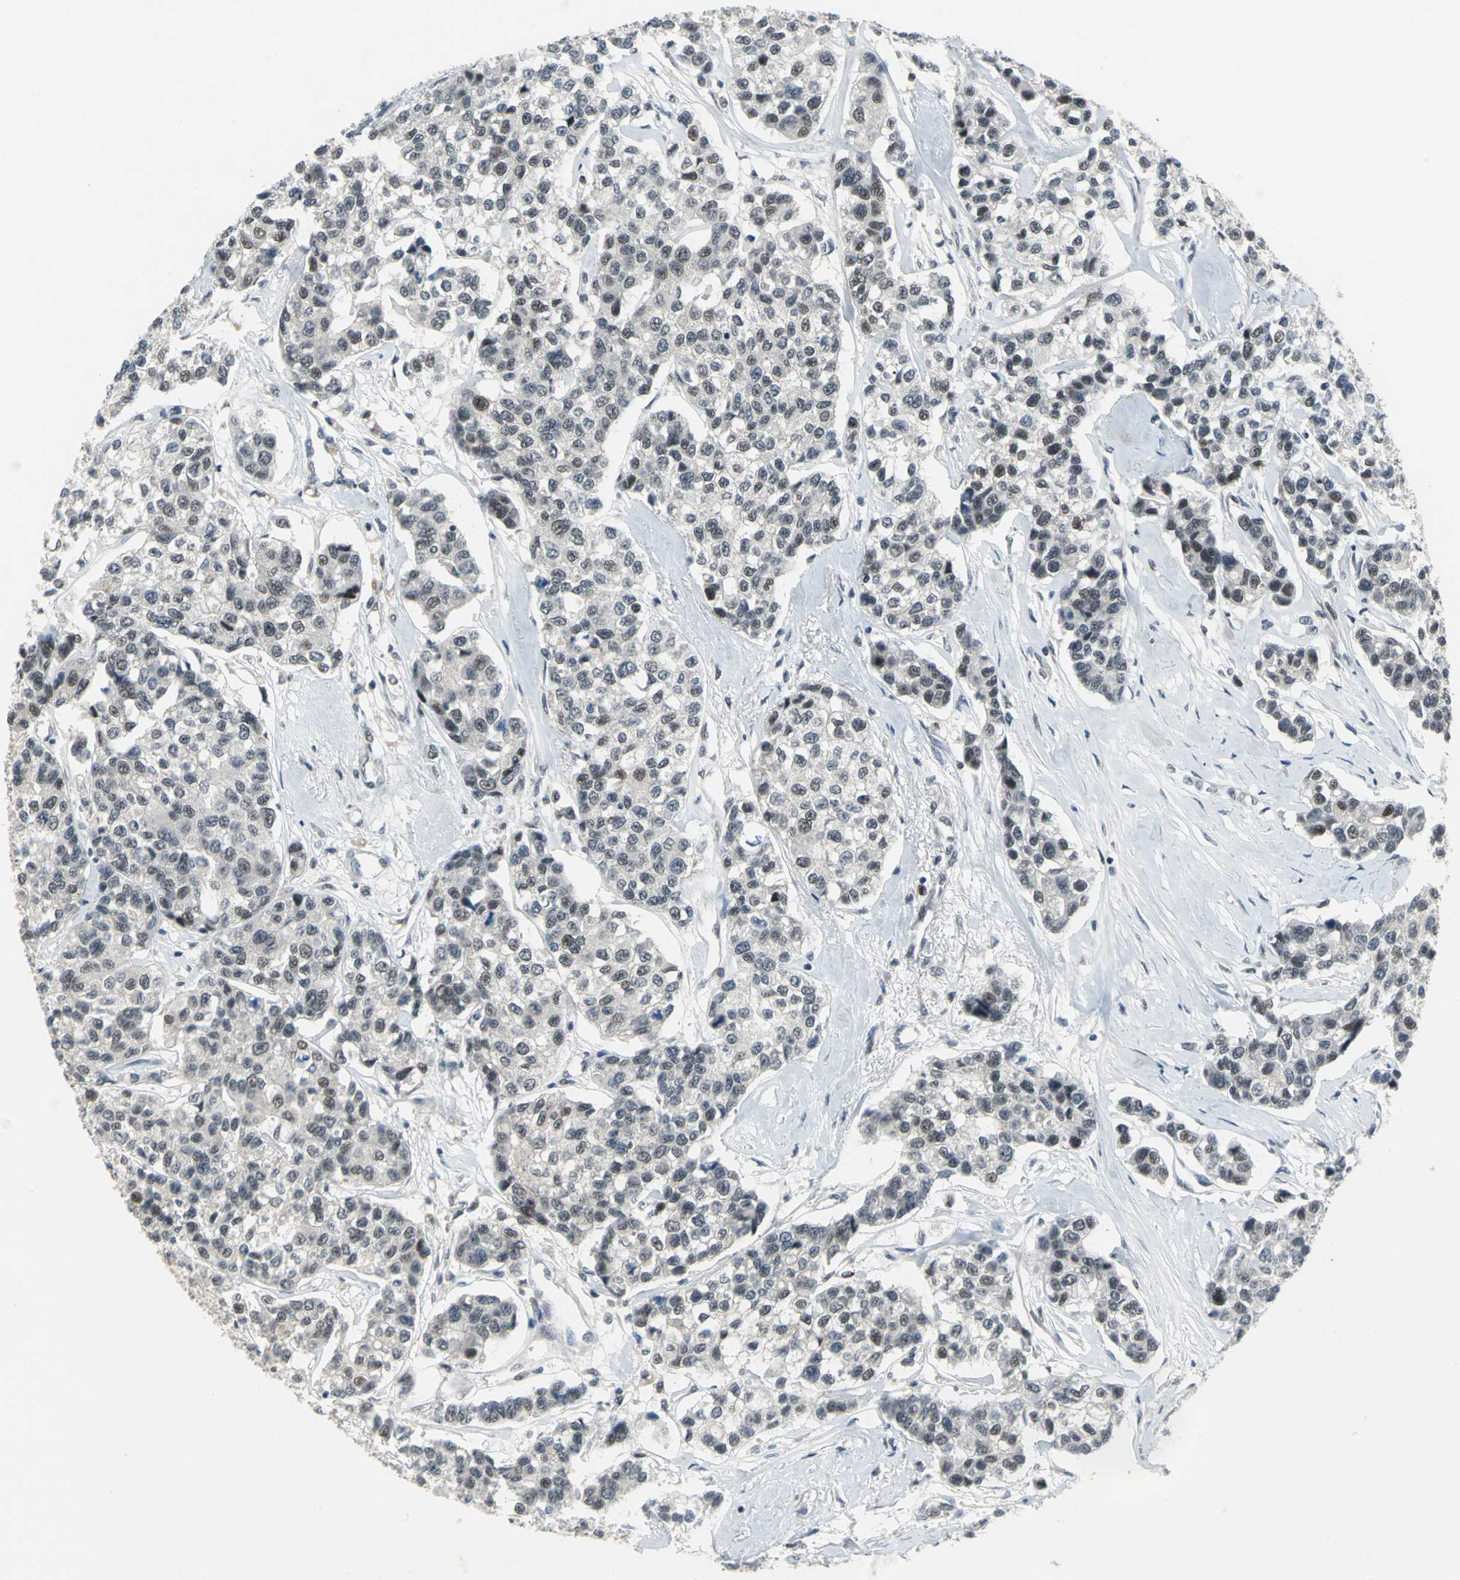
{"staining": {"intensity": "moderate", "quantity": ">75%", "location": "nuclear"}, "tissue": "breast cancer", "cell_type": "Tumor cells", "image_type": "cancer", "snomed": [{"axis": "morphology", "description": "Duct carcinoma"}, {"axis": "topography", "description": "Breast"}], "caption": "IHC micrograph of neoplastic tissue: human breast infiltrating ductal carcinoma stained using immunohistochemistry exhibits medium levels of moderate protein expression localized specifically in the nuclear of tumor cells, appearing as a nuclear brown color.", "gene": "GLI3", "patient": {"sex": "female", "age": 51}}